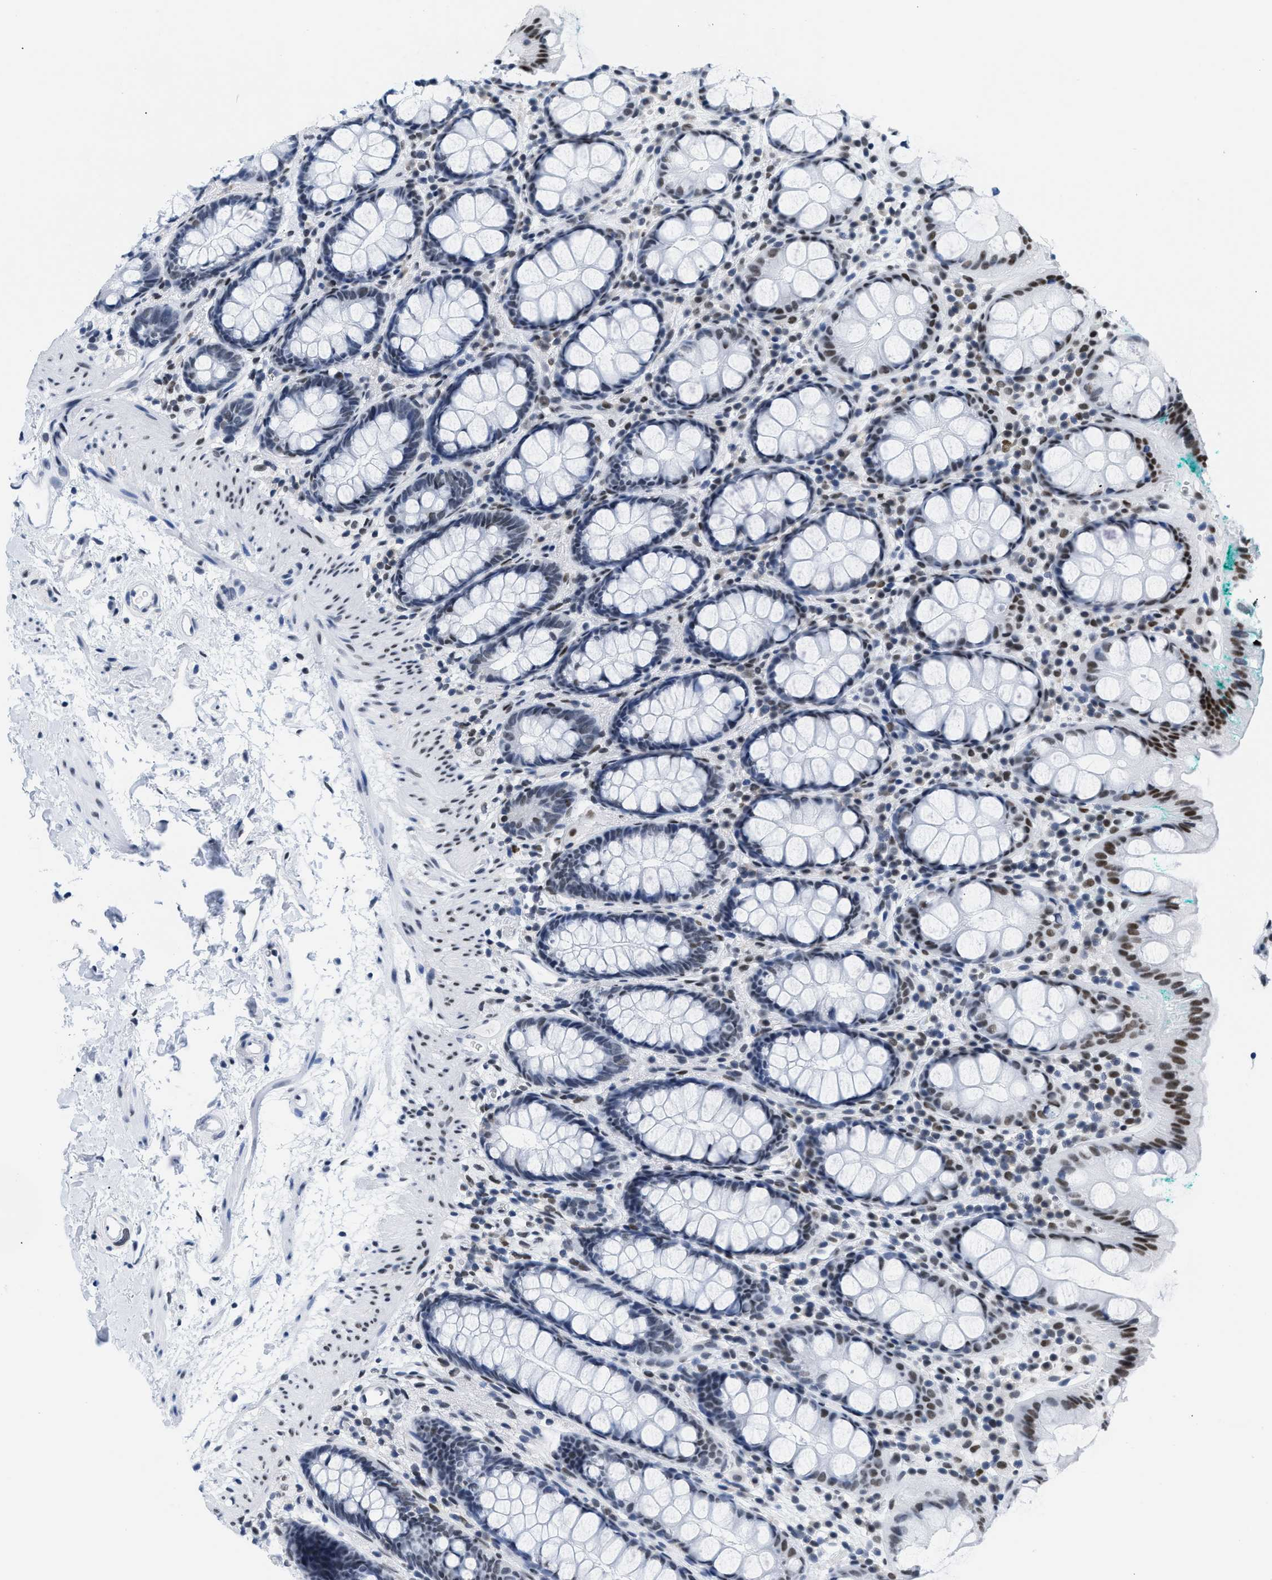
{"staining": {"intensity": "moderate", "quantity": "<25%", "location": "nuclear"}, "tissue": "rectum", "cell_type": "Glandular cells", "image_type": "normal", "snomed": [{"axis": "morphology", "description": "Normal tissue, NOS"}, {"axis": "topography", "description": "Rectum"}], "caption": "The image displays staining of unremarkable rectum, revealing moderate nuclear protein staining (brown color) within glandular cells.", "gene": "CTBP1", "patient": {"sex": "female", "age": 65}}